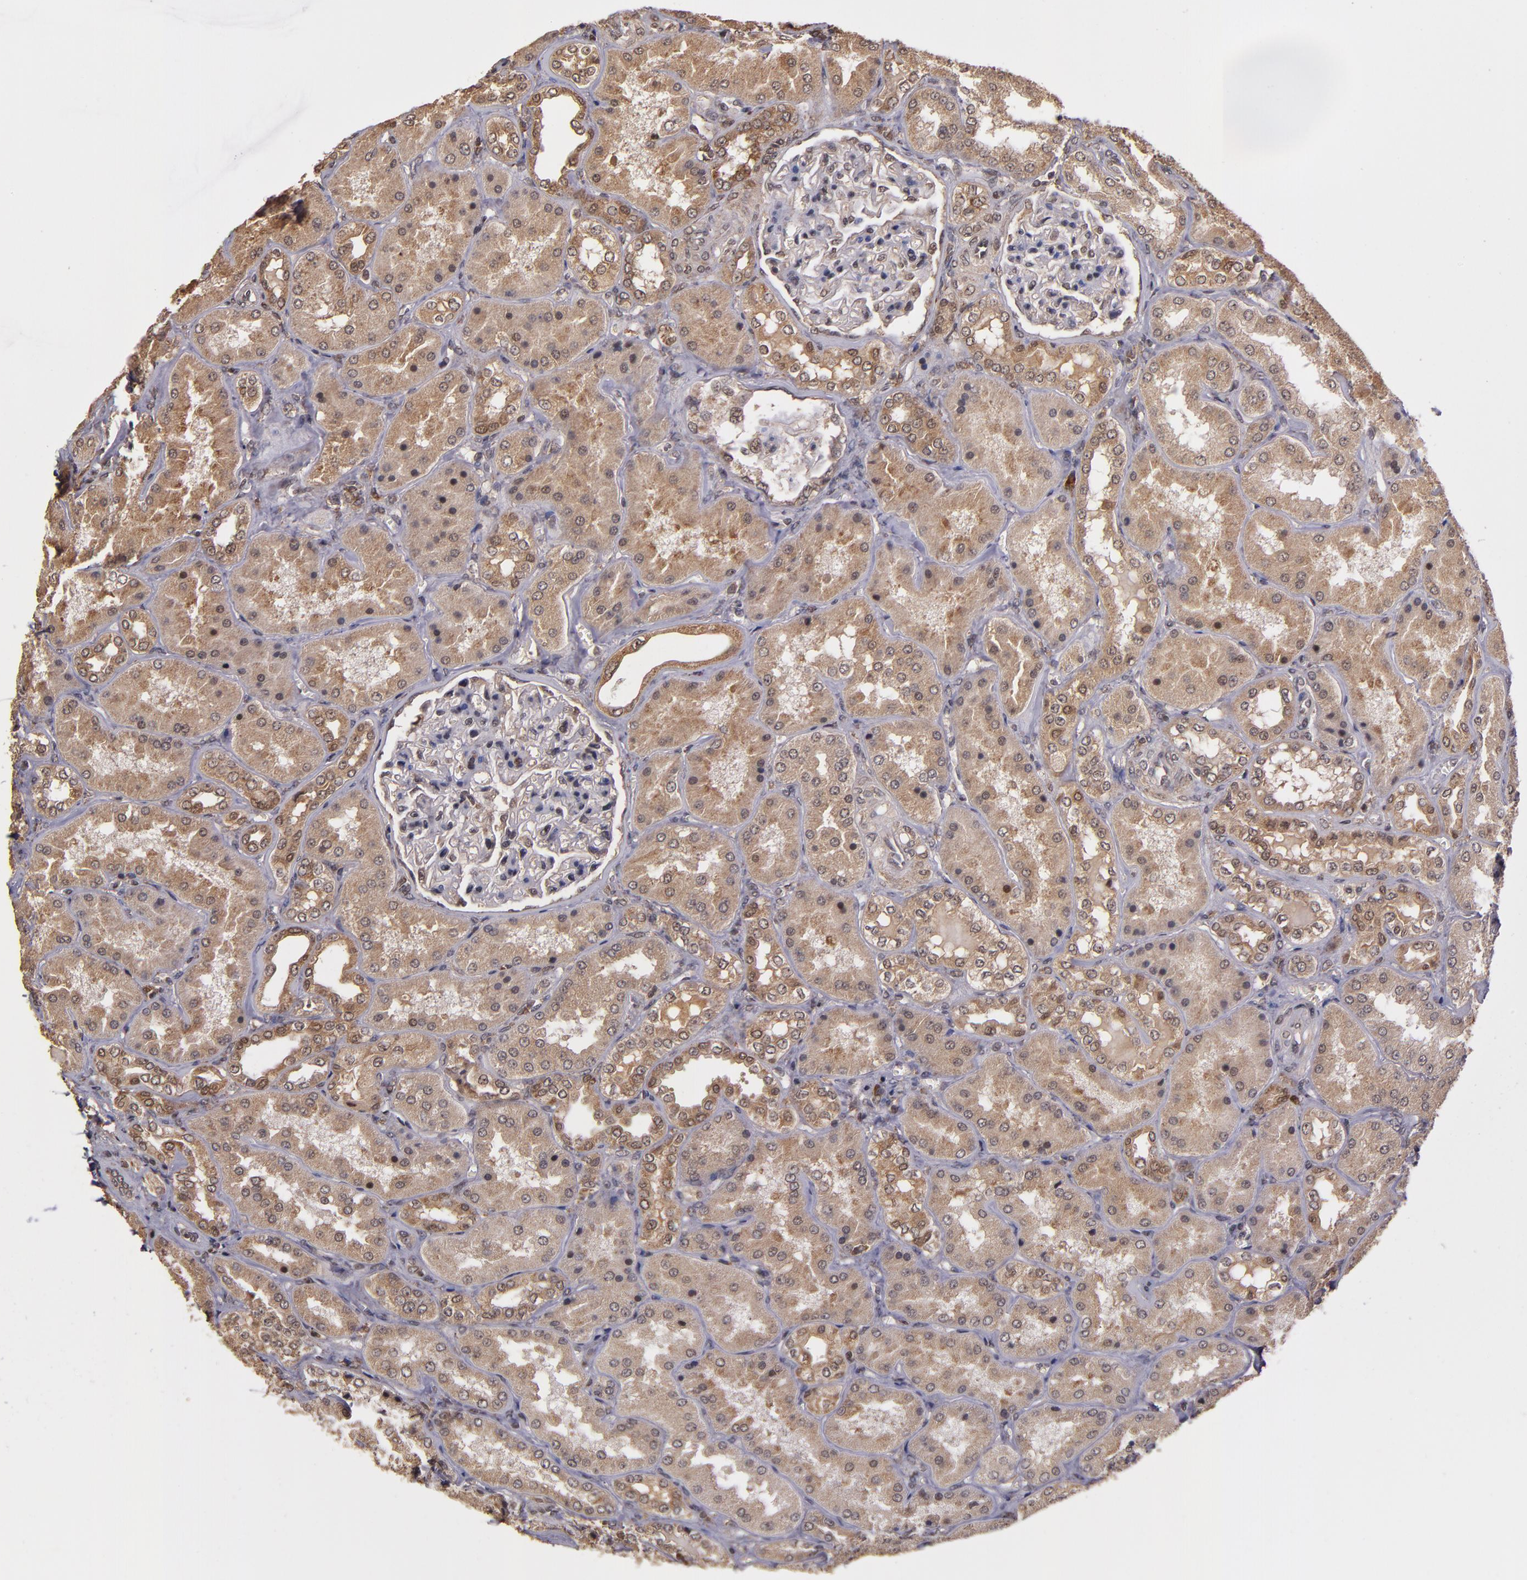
{"staining": {"intensity": "weak", "quantity": "<25%", "location": "cytoplasmic/membranous"}, "tissue": "kidney", "cell_type": "Cells in glomeruli", "image_type": "normal", "snomed": [{"axis": "morphology", "description": "Normal tissue, NOS"}, {"axis": "topography", "description": "Kidney"}], "caption": "Unremarkable kidney was stained to show a protein in brown. There is no significant positivity in cells in glomeruli.", "gene": "RIOK3", "patient": {"sex": "female", "age": 56}}